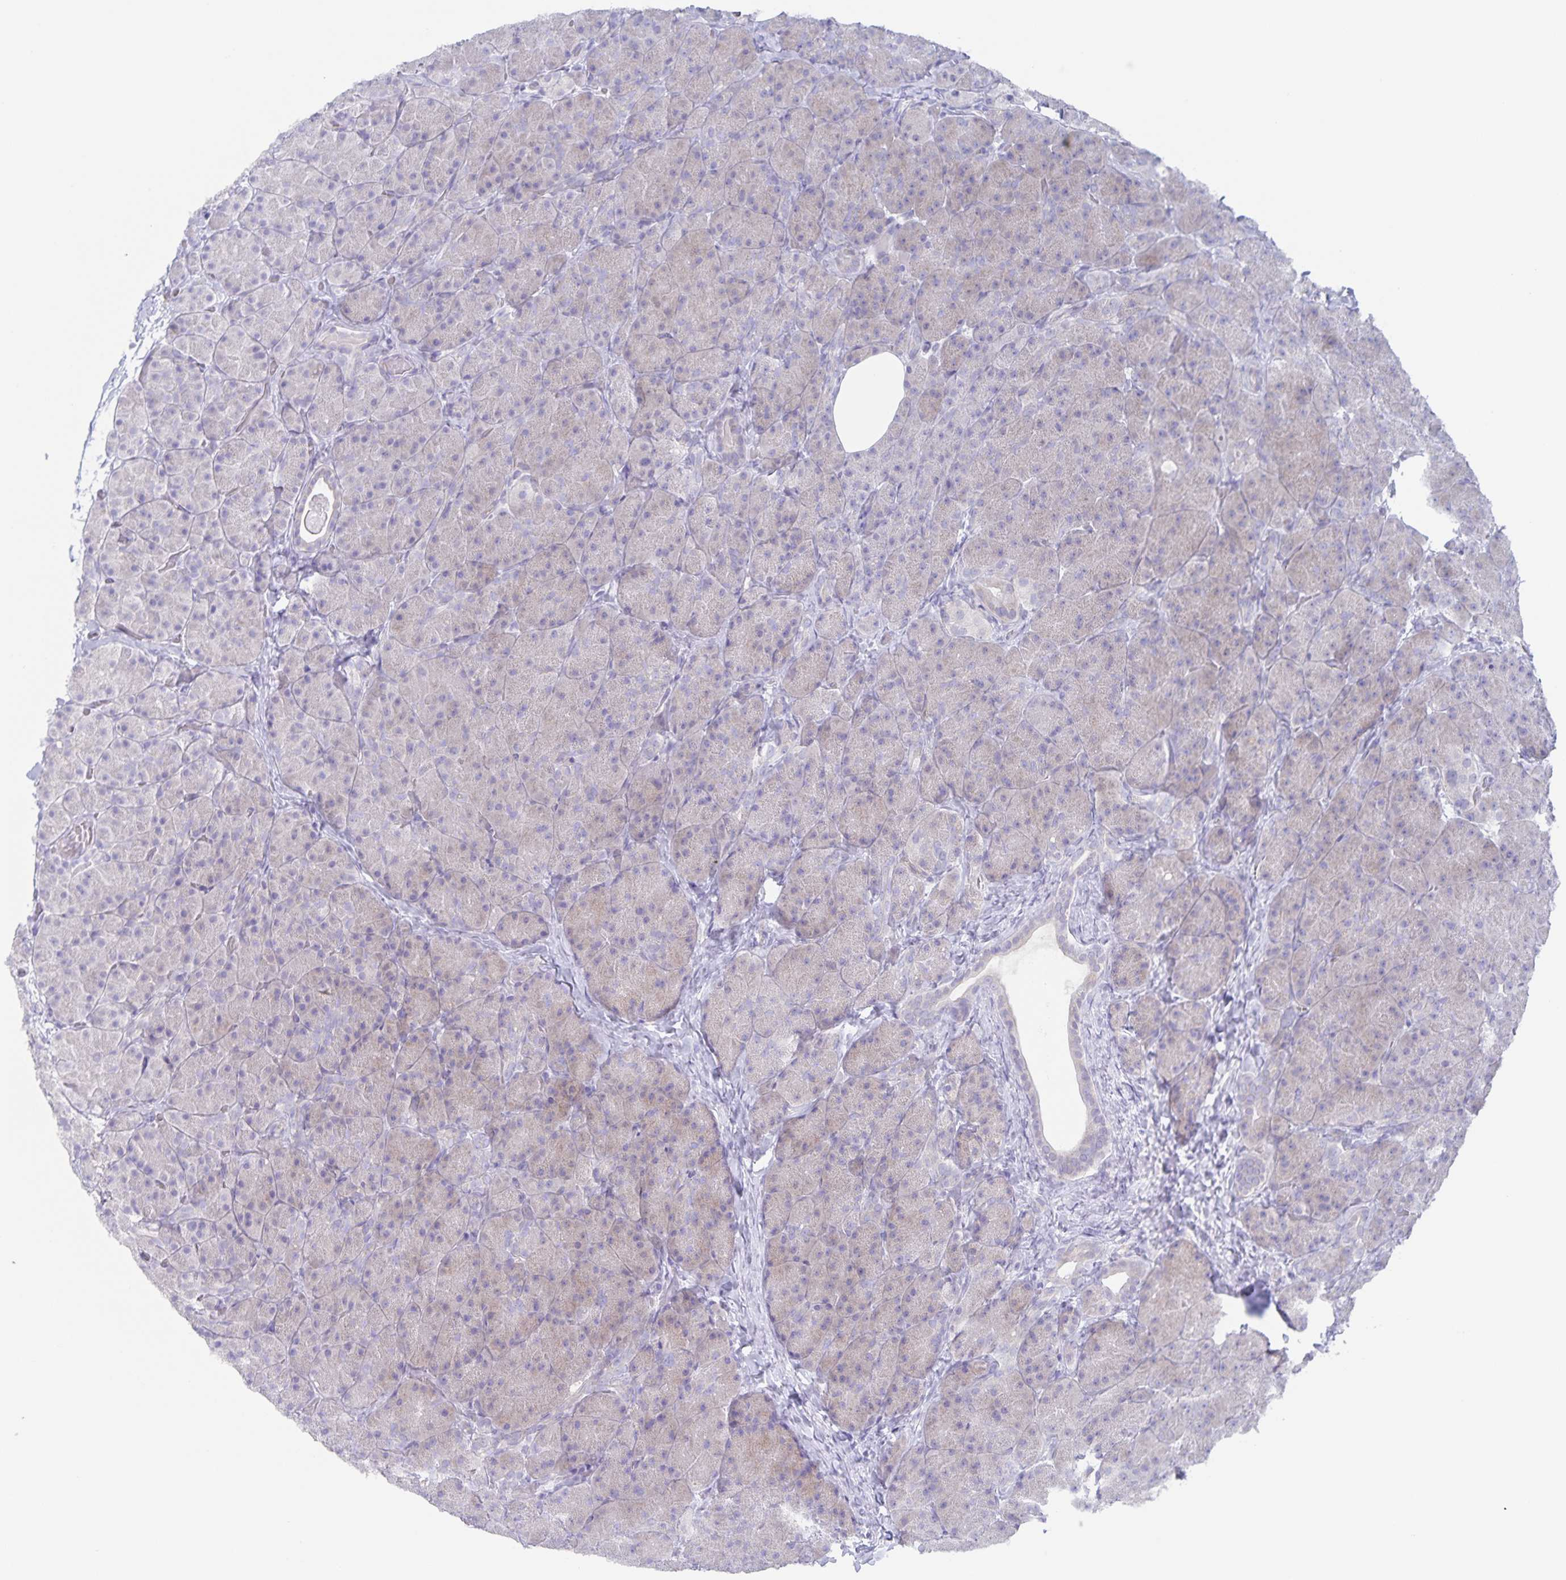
{"staining": {"intensity": "weak", "quantity": "<25%", "location": "cytoplasmic/membranous"}, "tissue": "pancreas", "cell_type": "Exocrine glandular cells", "image_type": "normal", "snomed": [{"axis": "morphology", "description": "Normal tissue, NOS"}, {"axis": "topography", "description": "Pancreas"}], "caption": "Exocrine glandular cells show no significant positivity in benign pancreas. (DAB (3,3'-diaminobenzidine) immunohistochemistry (IHC) visualized using brightfield microscopy, high magnification).", "gene": "AQP4", "patient": {"sex": "male", "age": 57}}